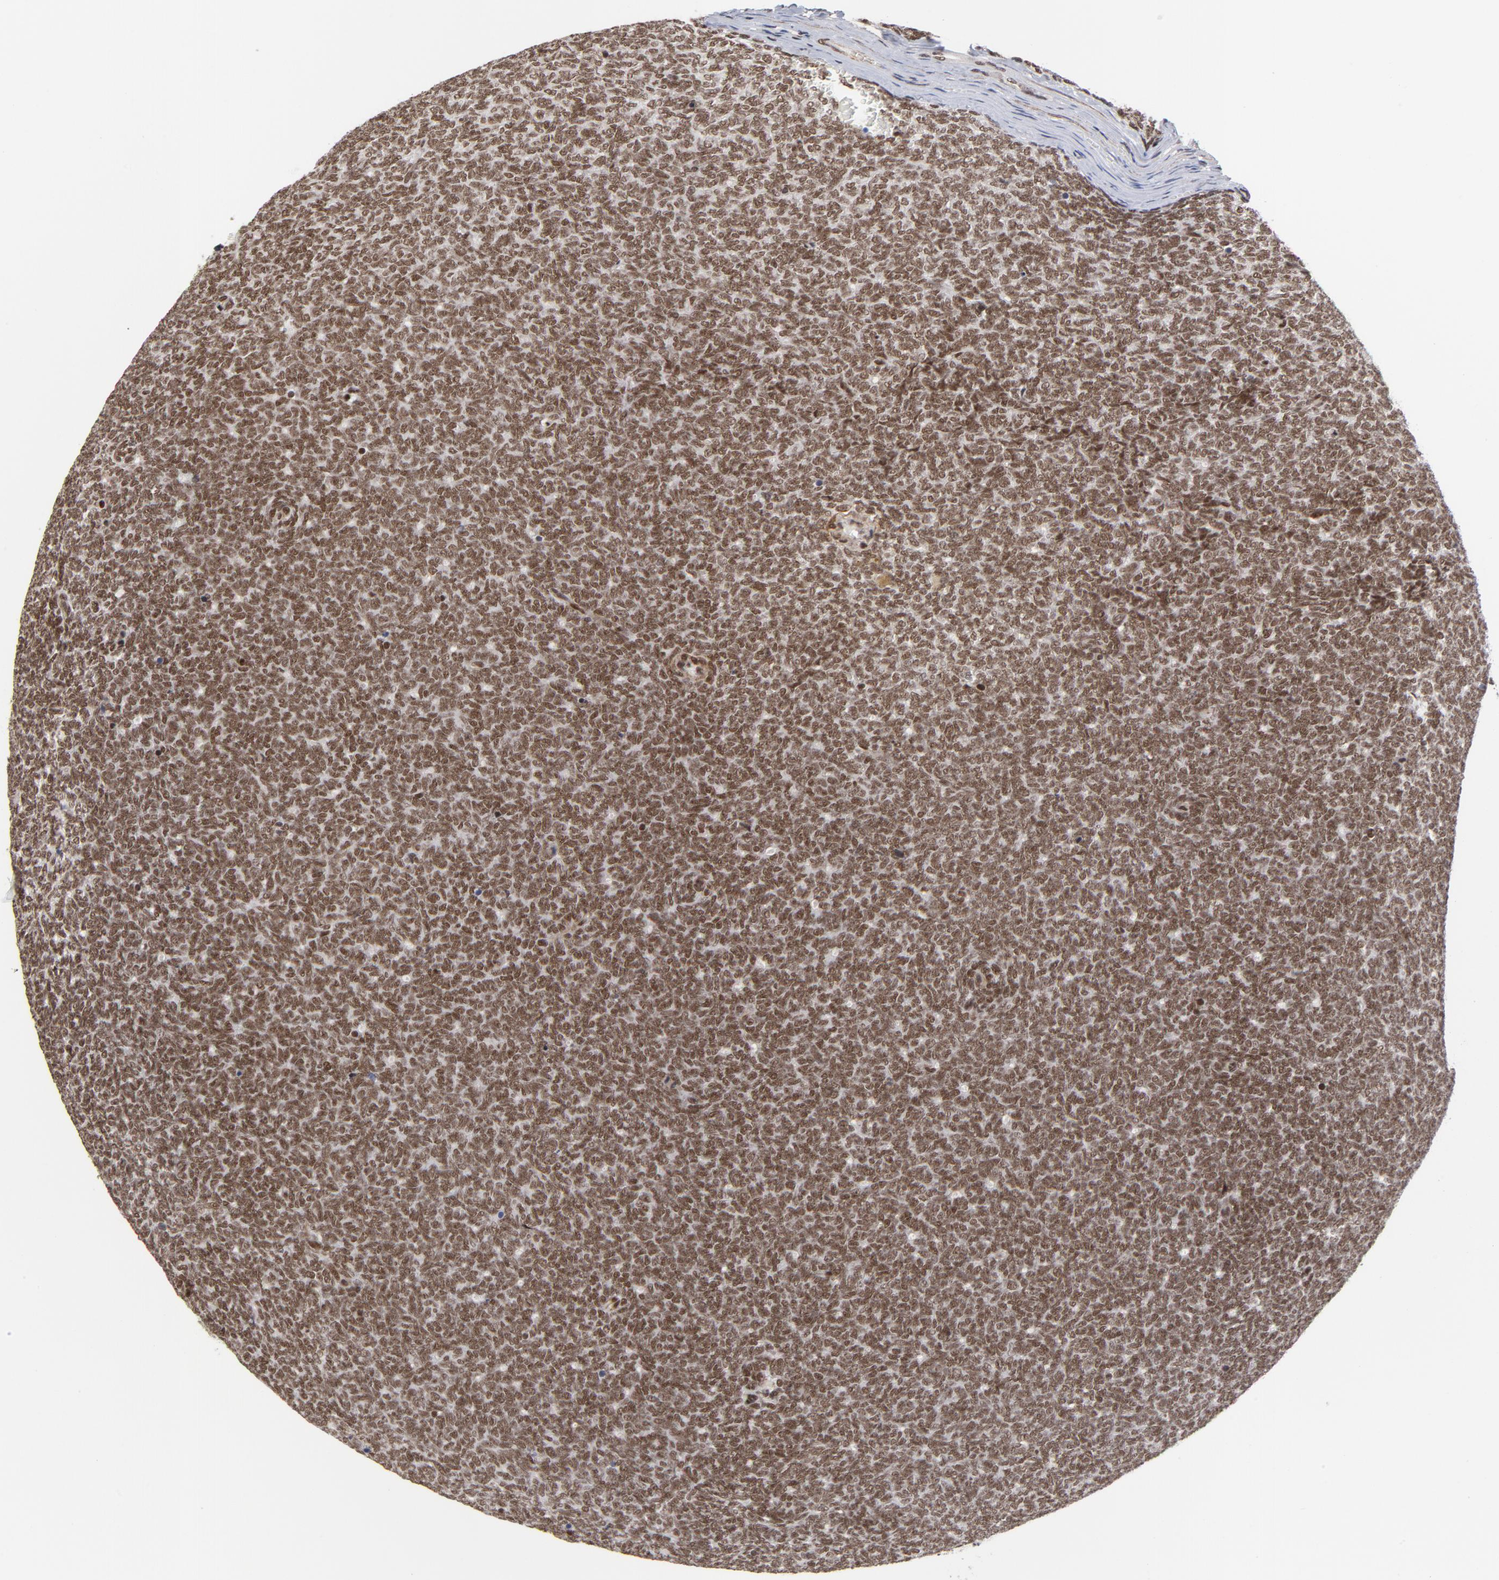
{"staining": {"intensity": "strong", "quantity": ">75%", "location": "nuclear"}, "tissue": "renal cancer", "cell_type": "Tumor cells", "image_type": "cancer", "snomed": [{"axis": "morphology", "description": "Neoplasm, malignant, NOS"}, {"axis": "topography", "description": "Kidney"}], "caption": "Renal neoplasm (malignant) stained for a protein exhibits strong nuclear positivity in tumor cells.", "gene": "CTCF", "patient": {"sex": "male", "age": 28}}